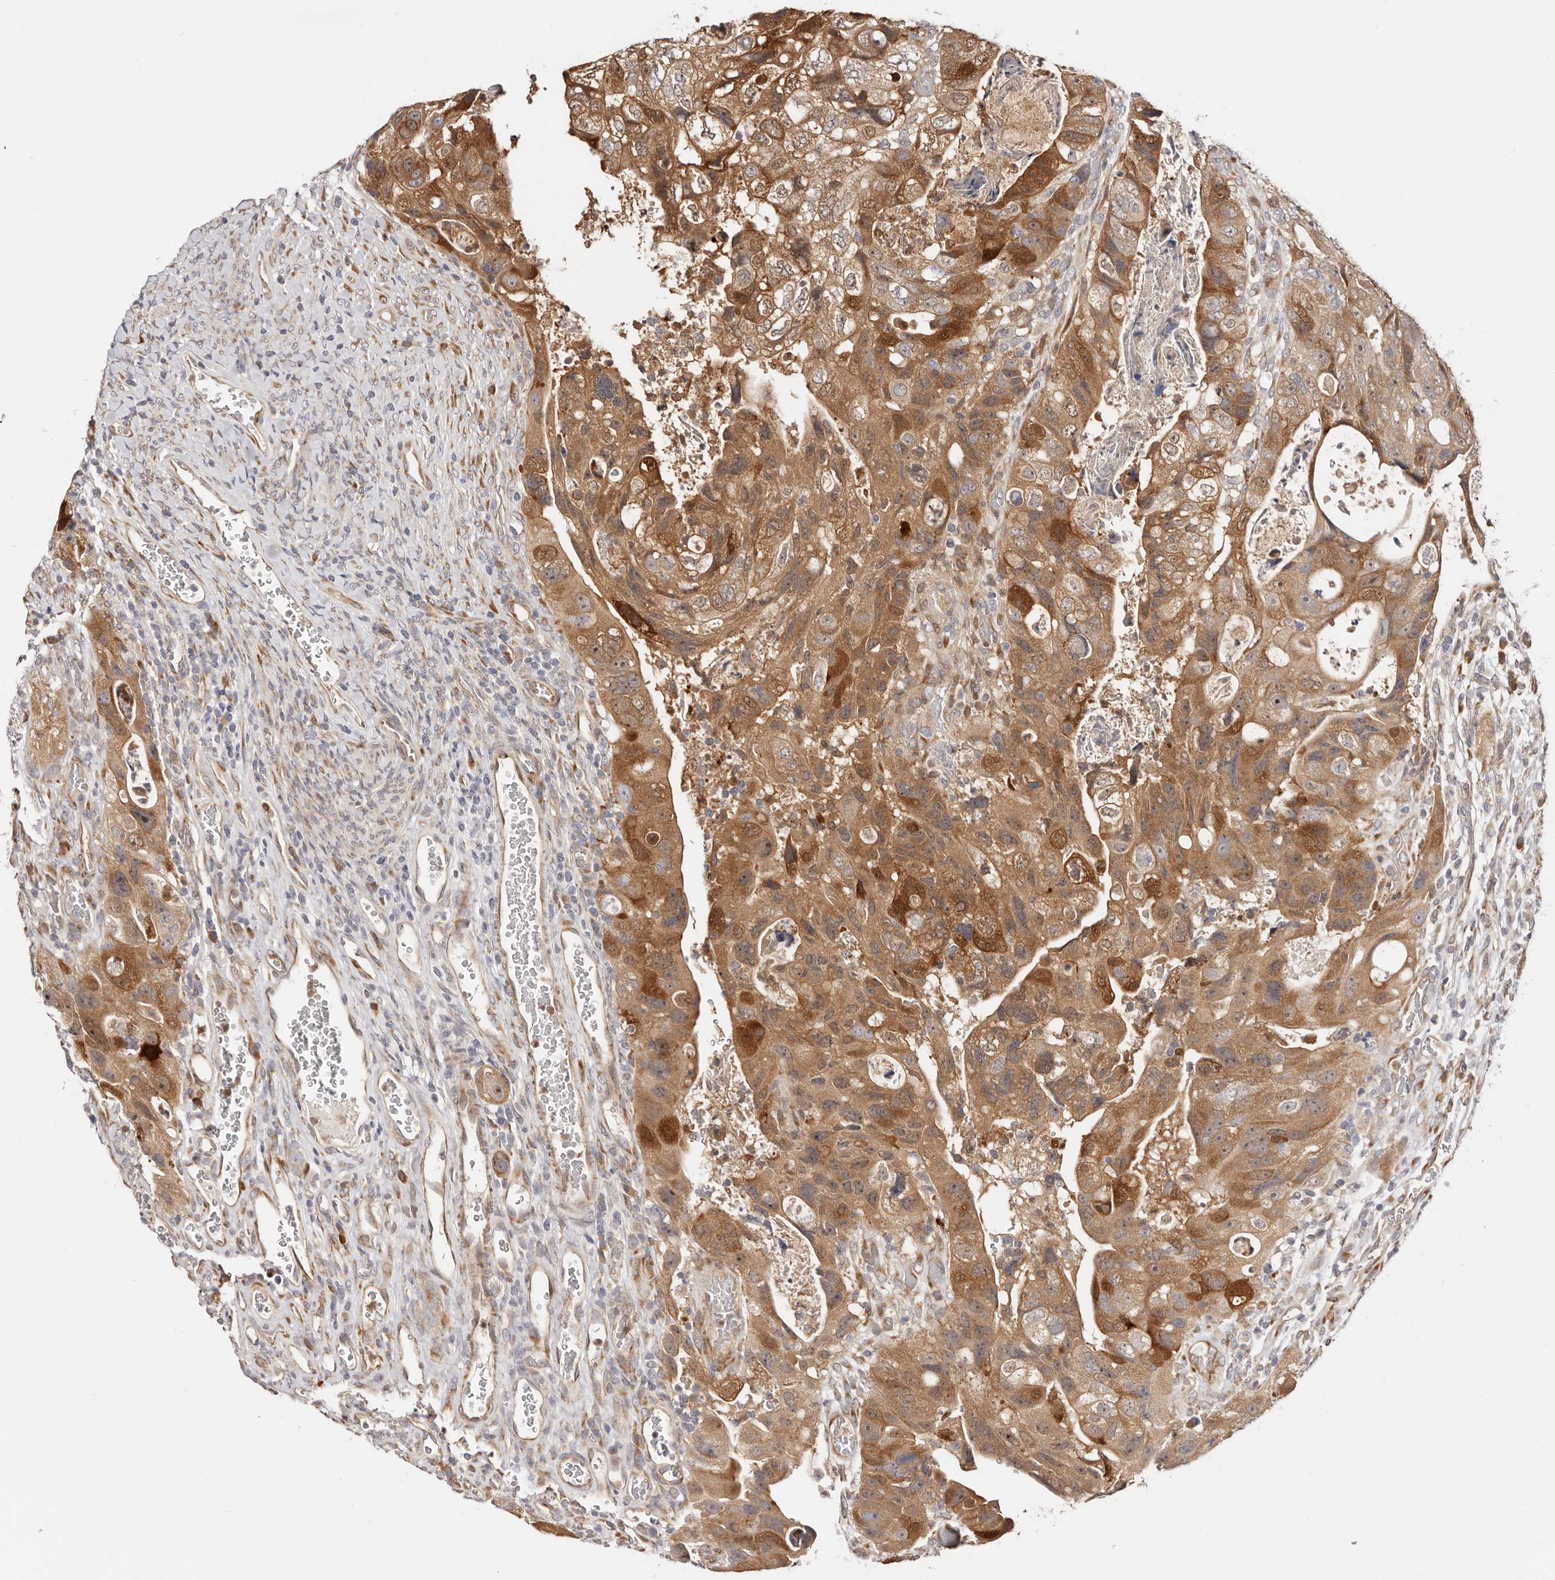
{"staining": {"intensity": "strong", "quantity": ">75%", "location": "cytoplasmic/membranous,nuclear"}, "tissue": "colorectal cancer", "cell_type": "Tumor cells", "image_type": "cancer", "snomed": [{"axis": "morphology", "description": "Adenocarcinoma, NOS"}, {"axis": "topography", "description": "Rectum"}], "caption": "This histopathology image exhibits immunohistochemistry (IHC) staining of adenocarcinoma (colorectal), with high strong cytoplasmic/membranous and nuclear expression in about >75% of tumor cells.", "gene": "BCL2L15", "patient": {"sex": "male", "age": 59}}